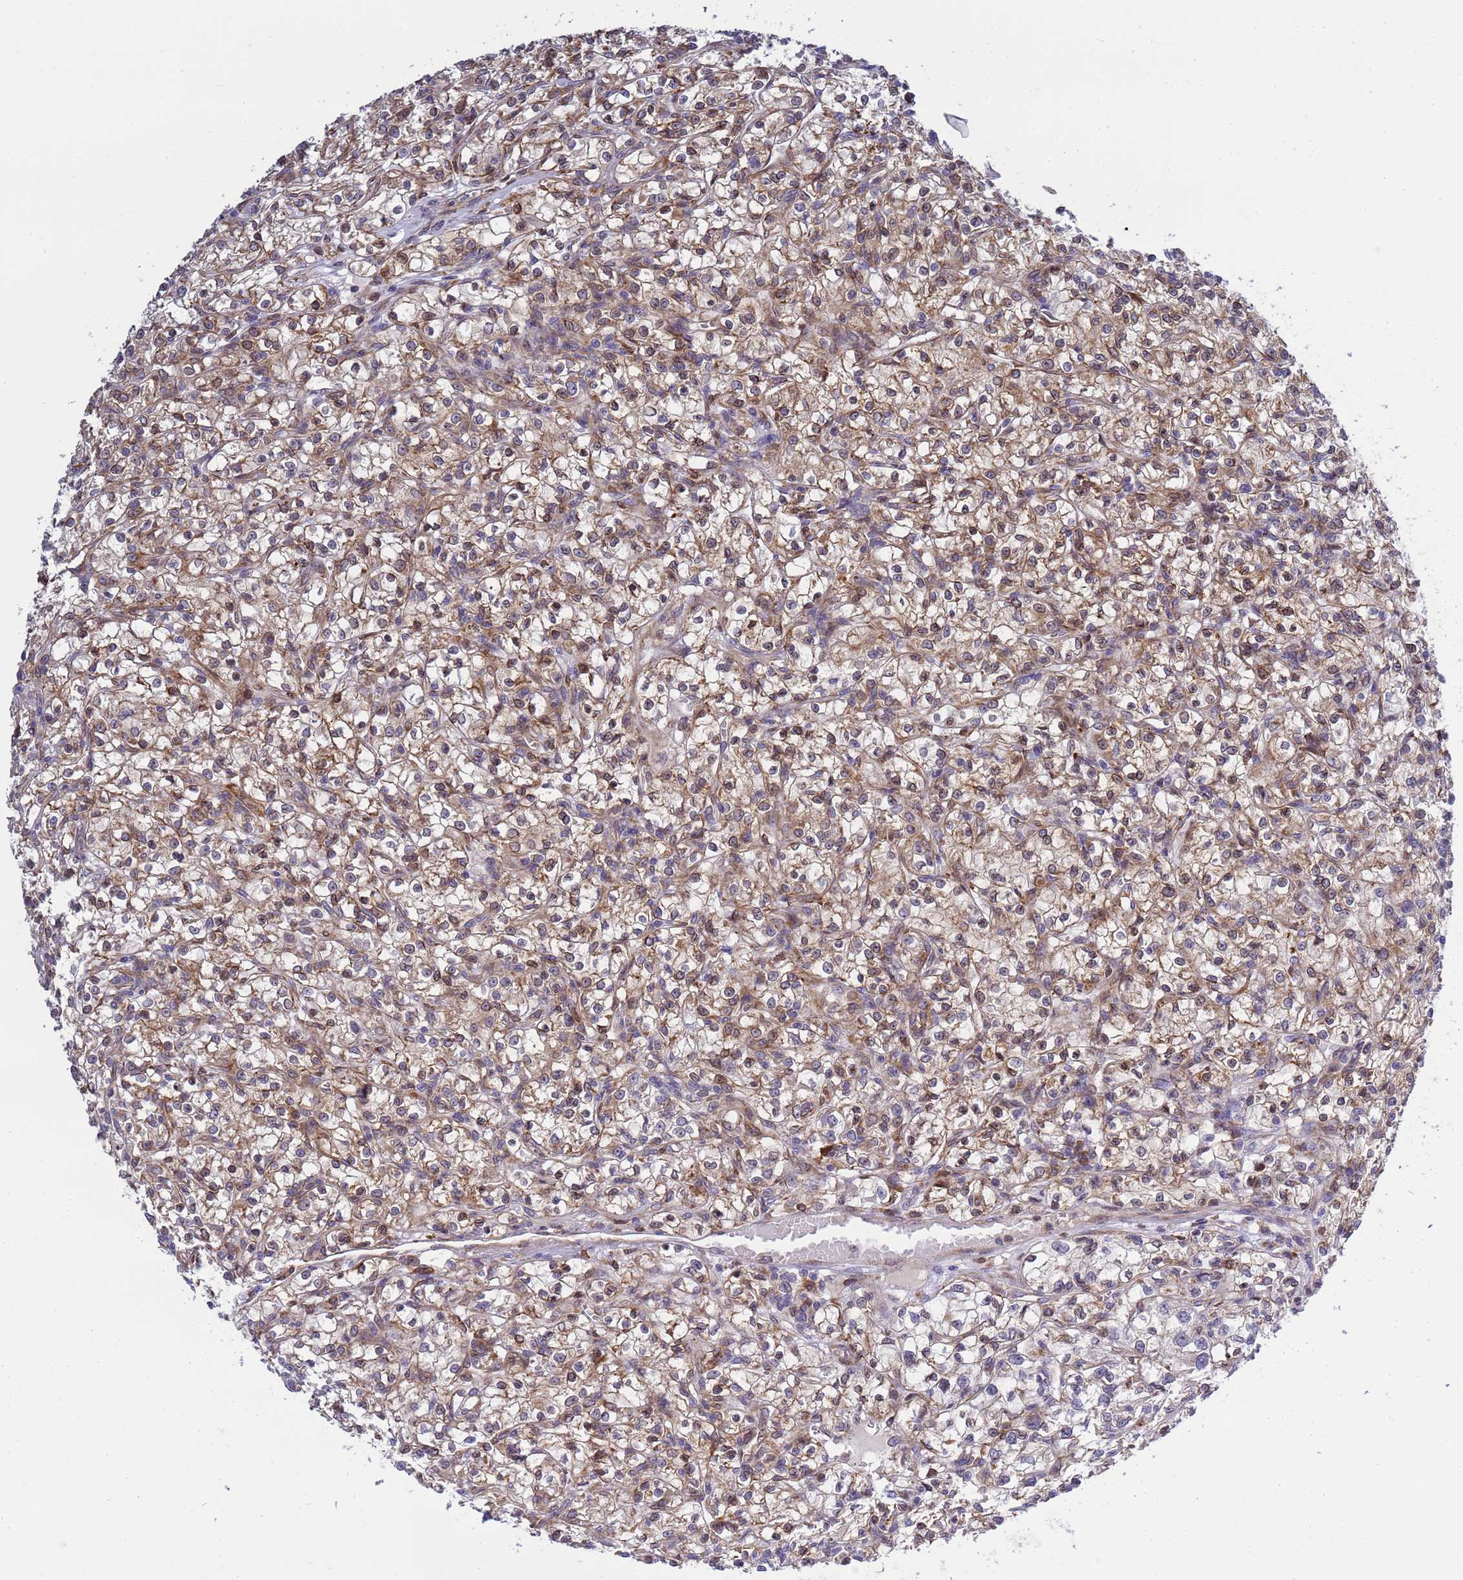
{"staining": {"intensity": "weak", "quantity": ">75%", "location": "cytoplasmic/membranous"}, "tissue": "renal cancer", "cell_type": "Tumor cells", "image_type": "cancer", "snomed": [{"axis": "morphology", "description": "Adenocarcinoma, NOS"}, {"axis": "topography", "description": "Kidney"}], "caption": "Renal cancer (adenocarcinoma) tissue reveals weak cytoplasmic/membranous expression in about >75% of tumor cells Nuclei are stained in blue.", "gene": "RAPGEF4", "patient": {"sex": "female", "age": 59}}